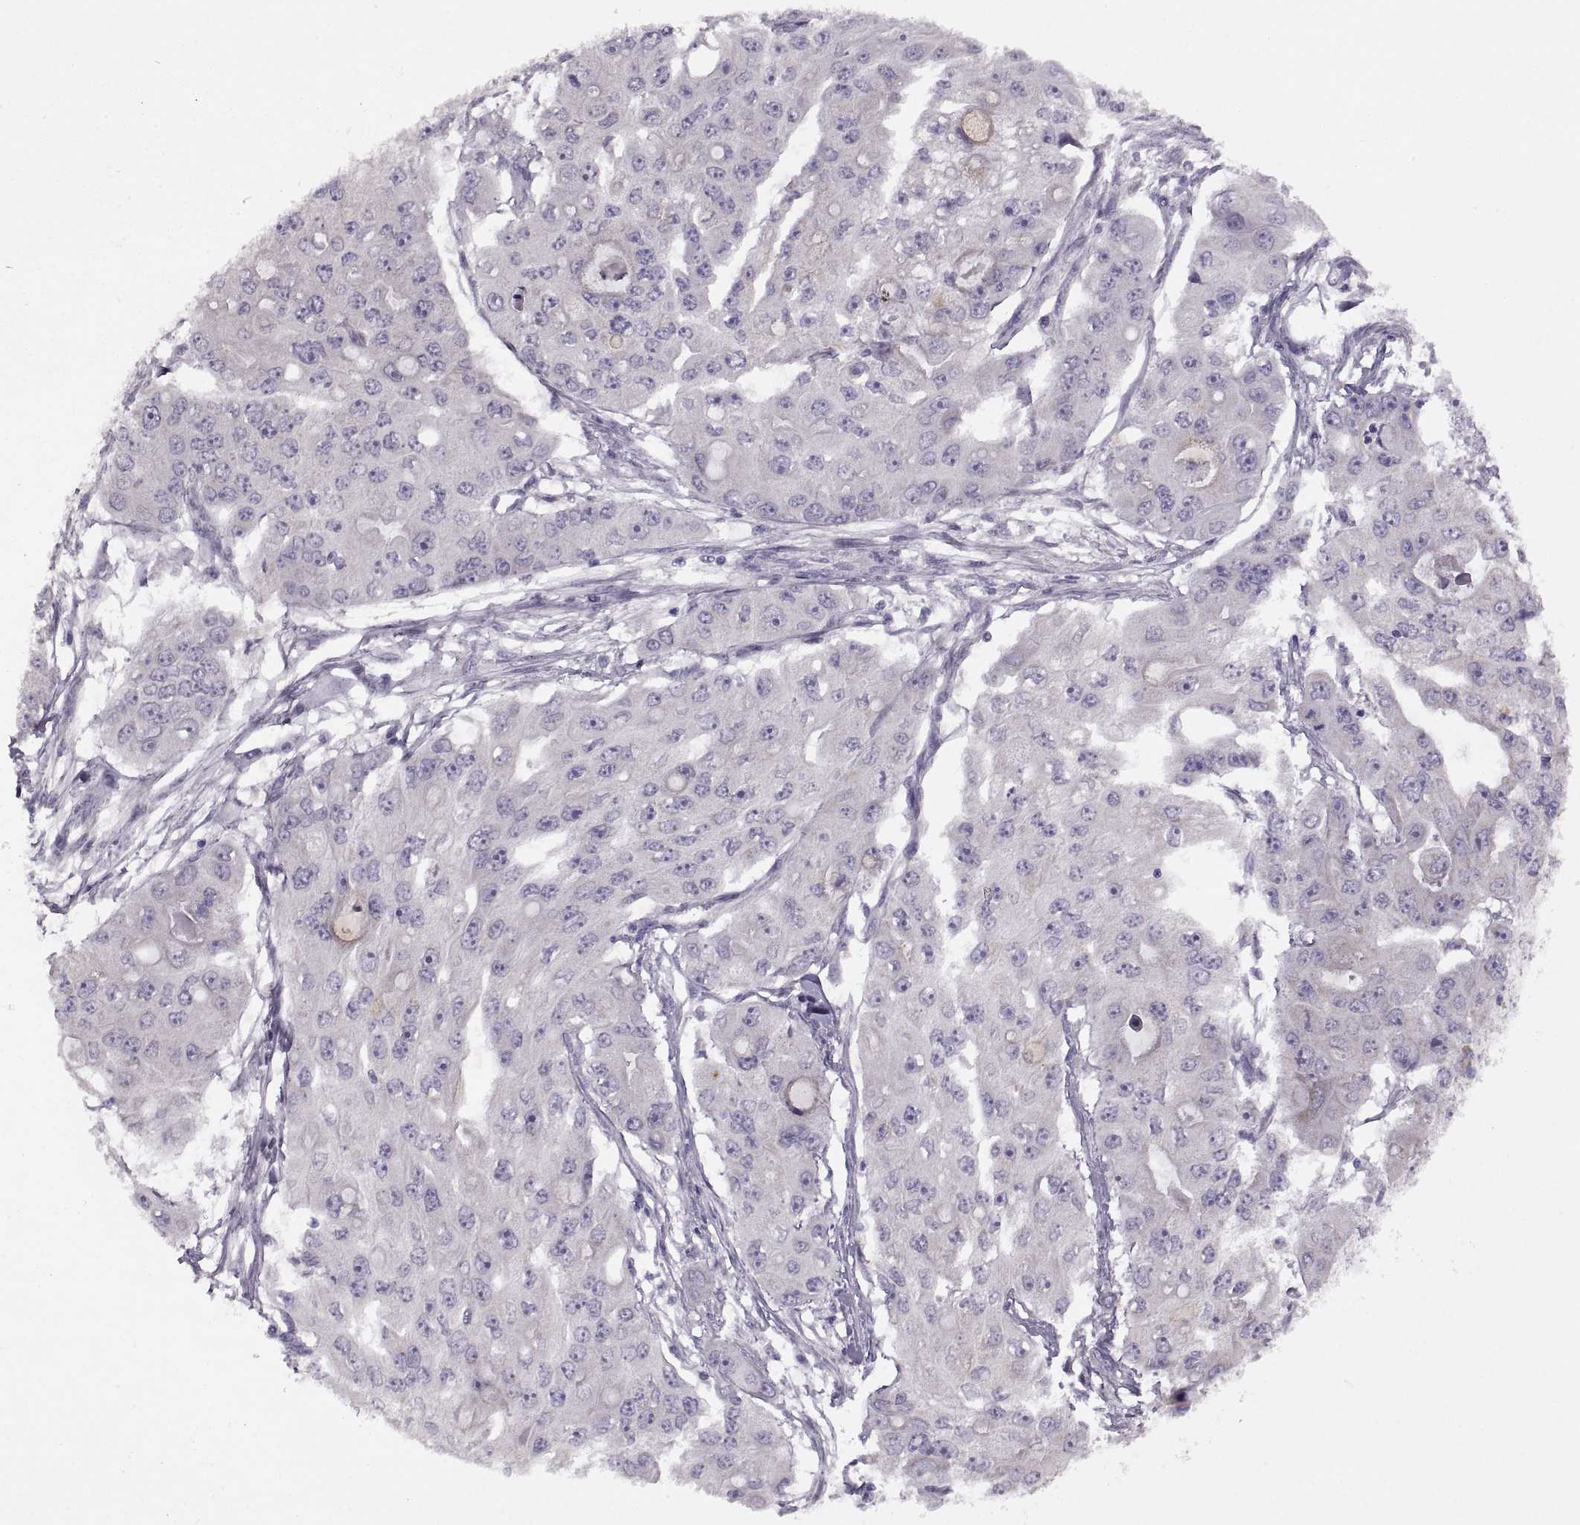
{"staining": {"intensity": "negative", "quantity": "none", "location": "none"}, "tissue": "ovarian cancer", "cell_type": "Tumor cells", "image_type": "cancer", "snomed": [{"axis": "morphology", "description": "Cystadenocarcinoma, serous, NOS"}, {"axis": "topography", "description": "Ovary"}], "caption": "Immunohistochemical staining of human serous cystadenocarcinoma (ovarian) demonstrates no significant positivity in tumor cells. (IHC, brightfield microscopy, high magnification).", "gene": "PIERCE1", "patient": {"sex": "female", "age": 56}}